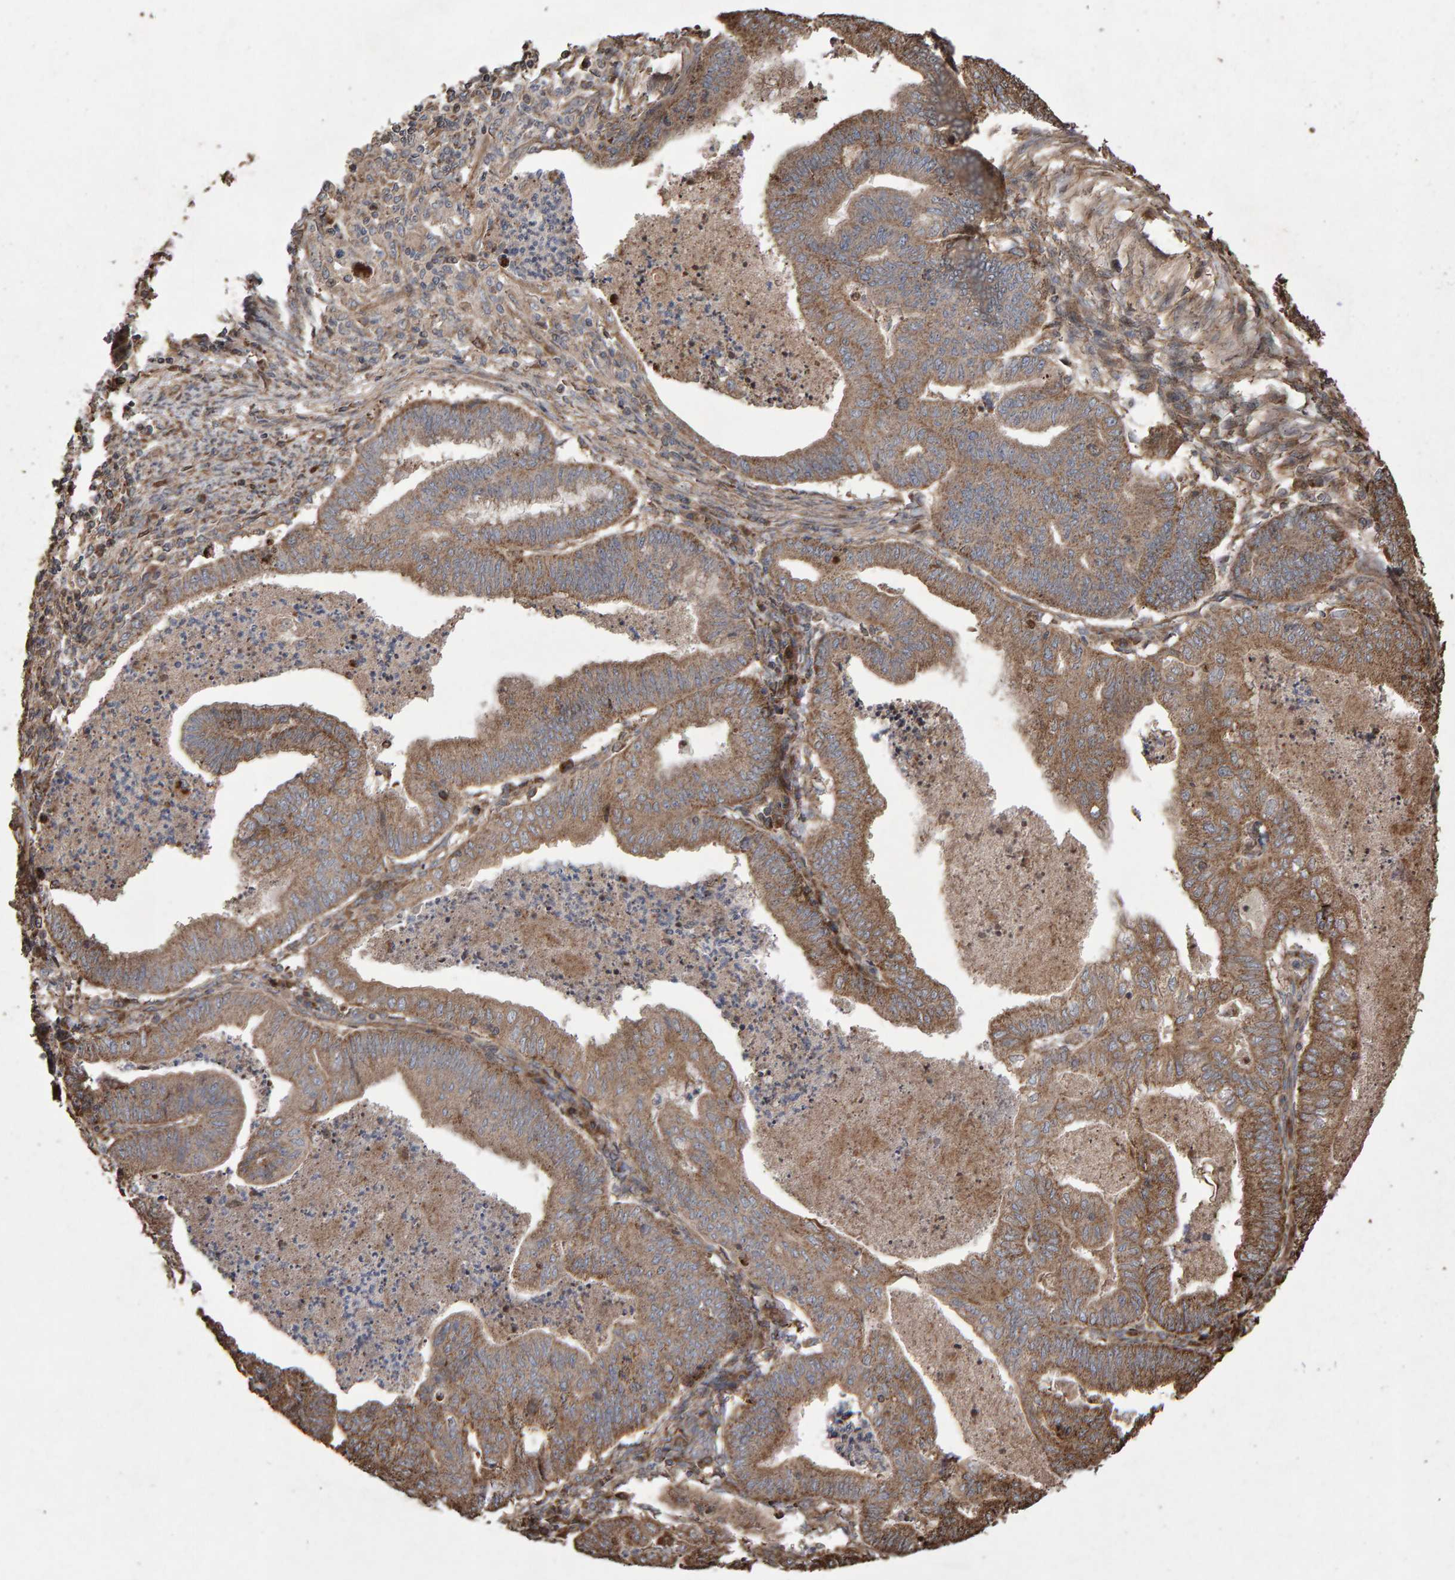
{"staining": {"intensity": "moderate", "quantity": ">75%", "location": "cytoplasmic/membranous"}, "tissue": "endometrial cancer", "cell_type": "Tumor cells", "image_type": "cancer", "snomed": [{"axis": "morphology", "description": "Polyp, NOS"}, {"axis": "morphology", "description": "Adenocarcinoma, NOS"}, {"axis": "morphology", "description": "Adenoma, NOS"}, {"axis": "topography", "description": "Endometrium"}], "caption": "About >75% of tumor cells in human endometrial cancer exhibit moderate cytoplasmic/membranous protein expression as visualized by brown immunohistochemical staining.", "gene": "OSBP2", "patient": {"sex": "female", "age": 79}}